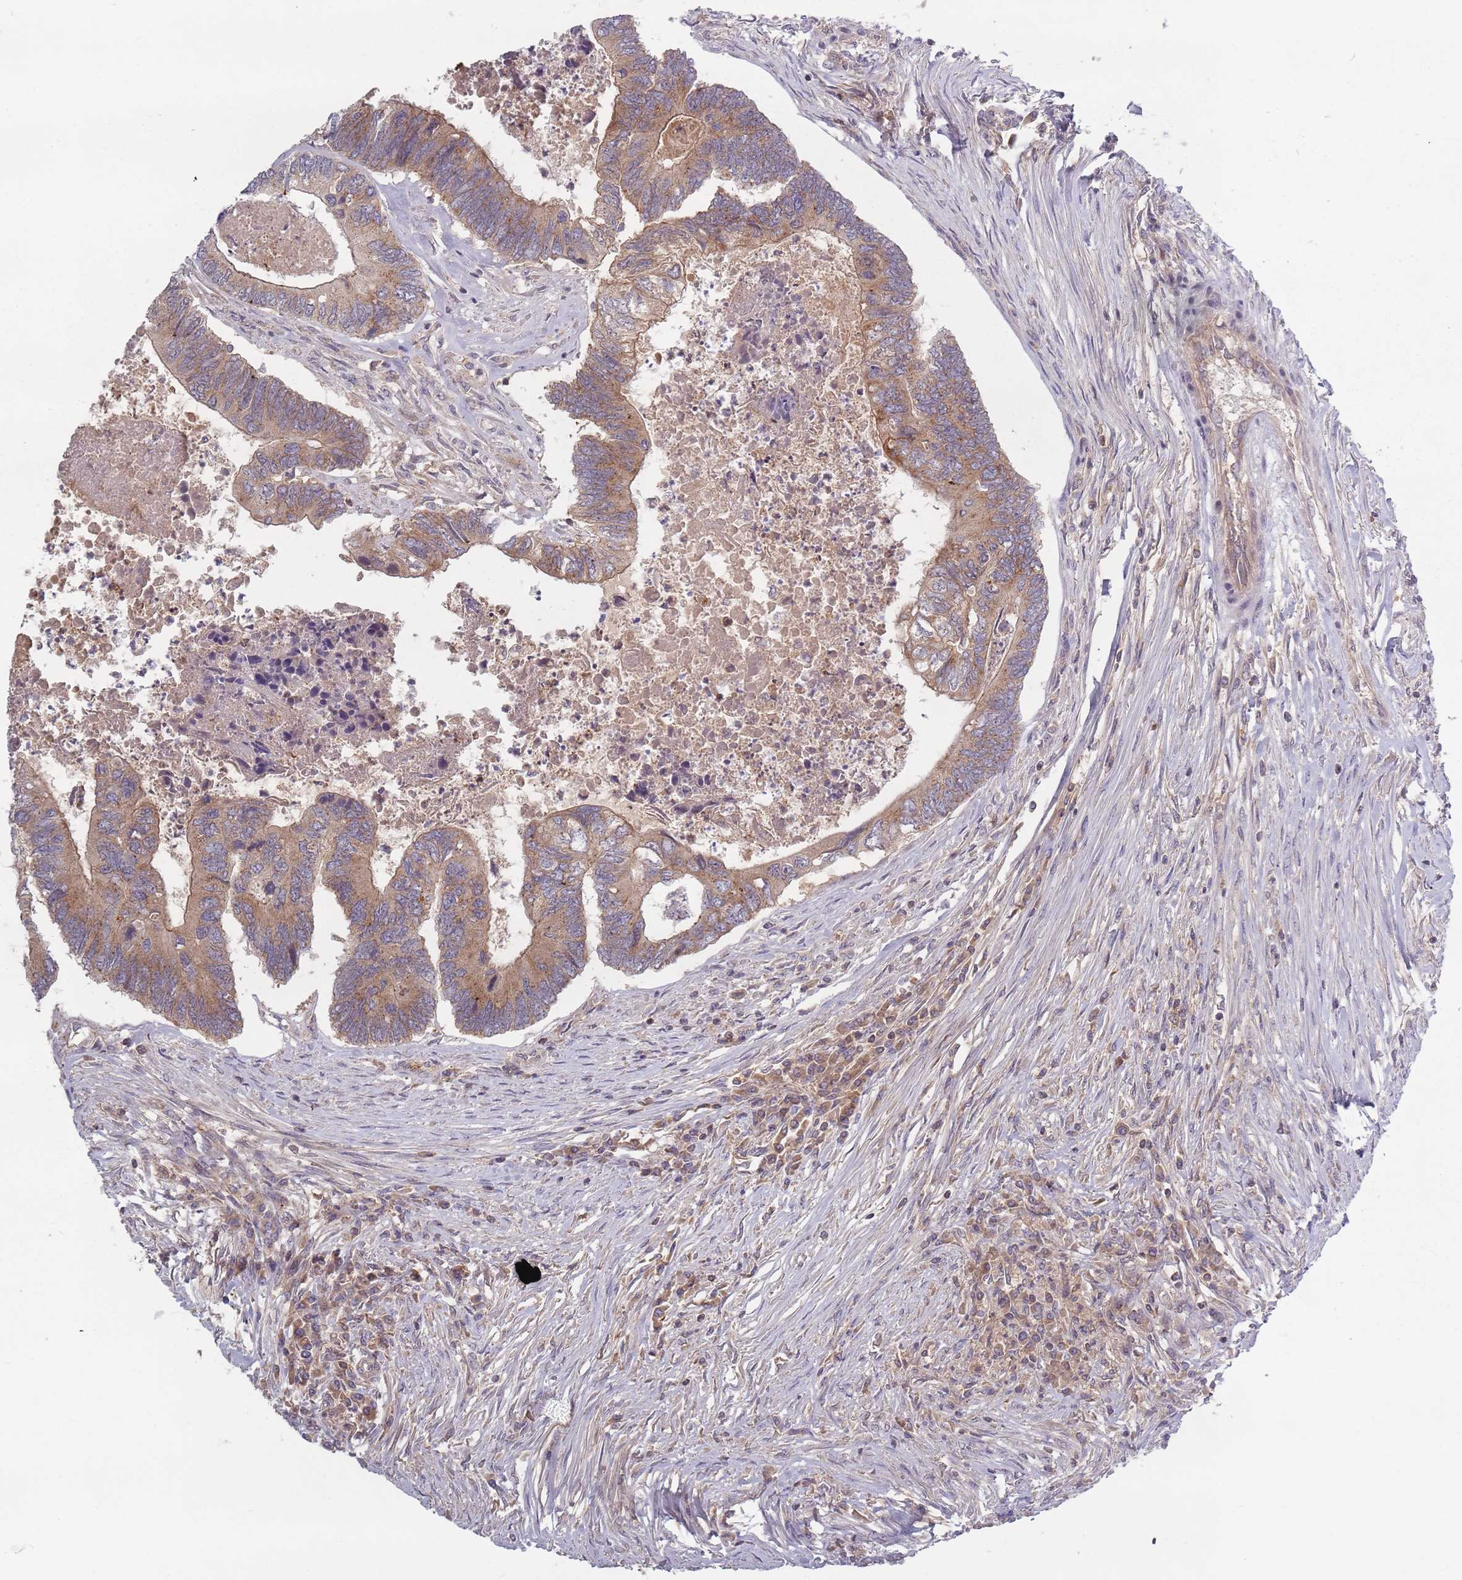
{"staining": {"intensity": "moderate", "quantity": ">75%", "location": "cytoplasmic/membranous"}, "tissue": "colorectal cancer", "cell_type": "Tumor cells", "image_type": "cancer", "snomed": [{"axis": "morphology", "description": "Adenocarcinoma, NOS"}, {"axis": "topography", "description": "Colon"}], "caption": "Adenocarcinoma (colorectal) stained with immunohistochemistry demonstrates moderate cytoplasmic/membranous expression in approximately >75% of tumor cells. (IHC, brightfield microscopy, high magnification).", "gene": "ASB13", "patient": {"sex": "female", "age": 67}}